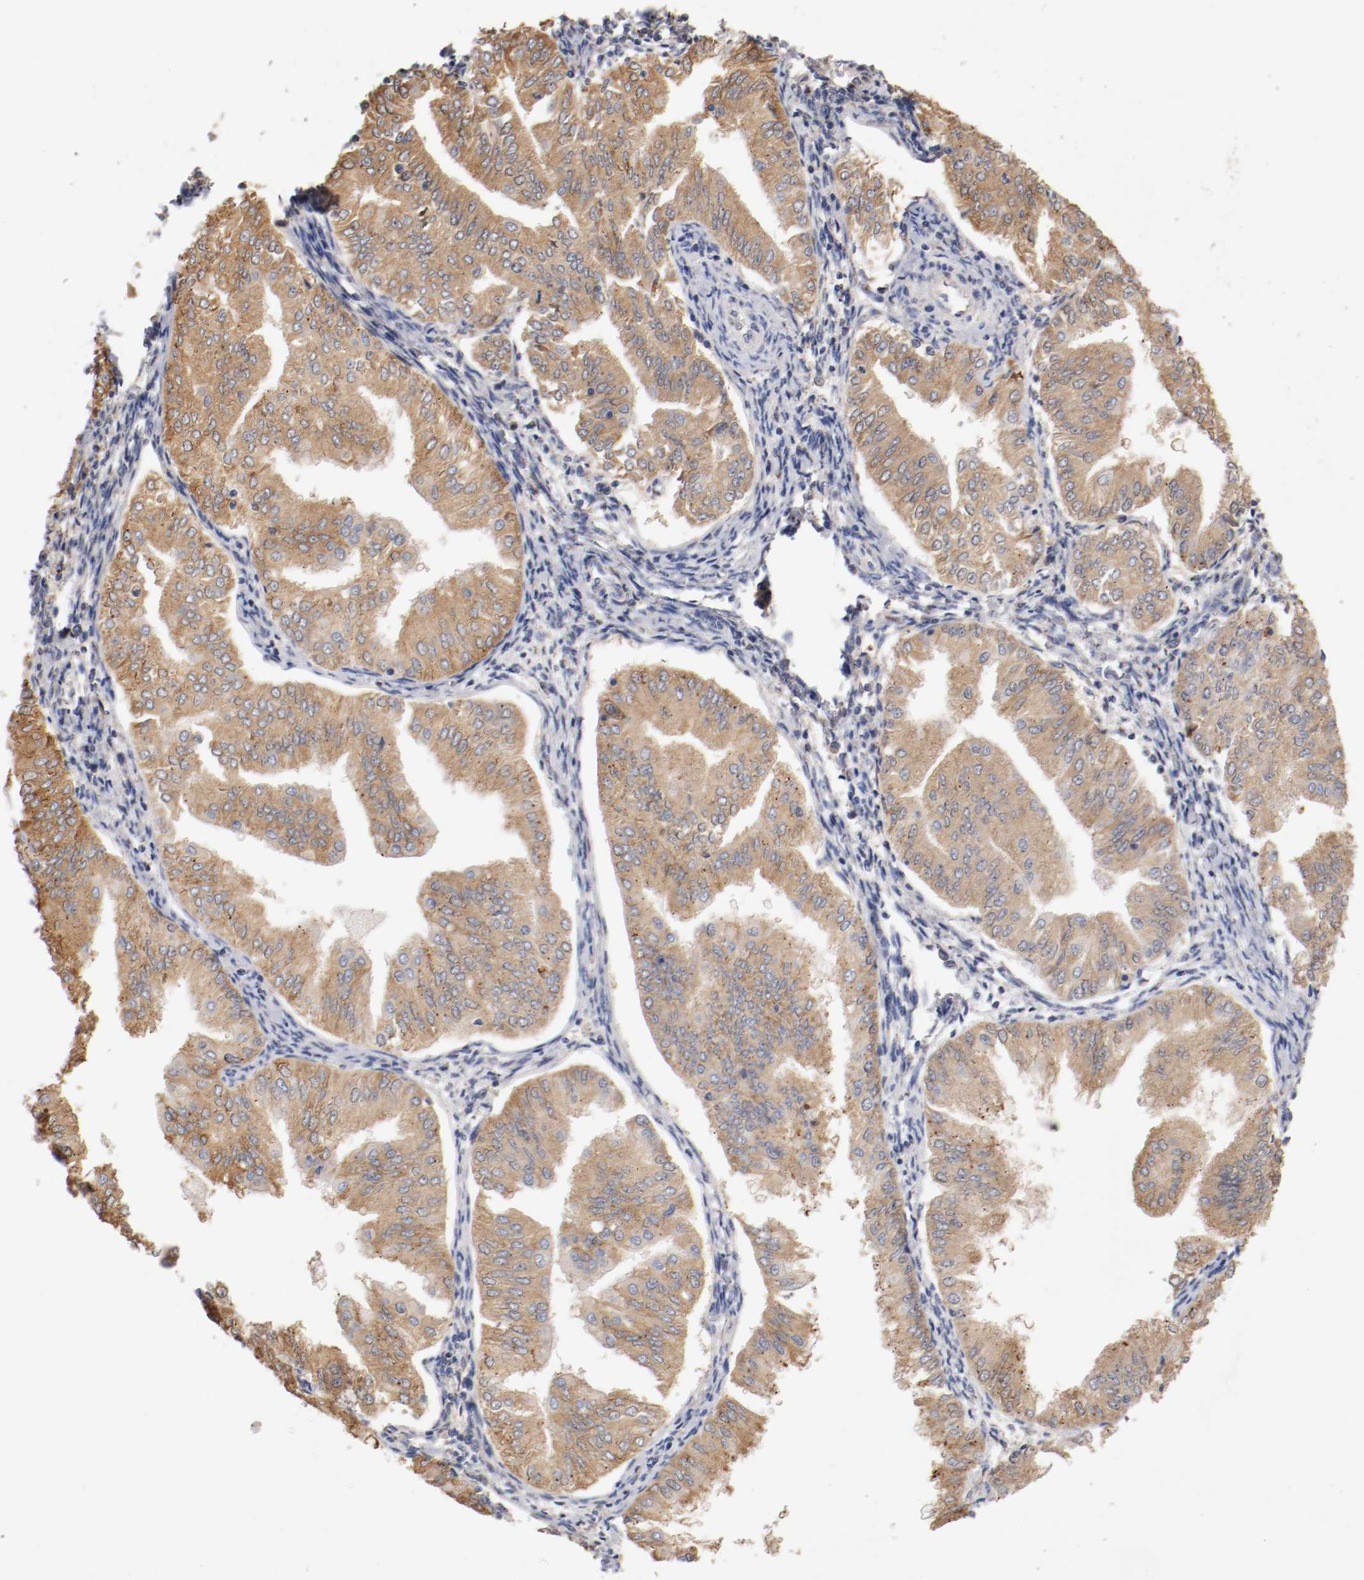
{"staining": {"intensity": "moderate", "quantity": ">75%", "location": "cytoplasmic/membranous"}, "tissue": "endometrial cancer", "cell_type": "Tumor cells", "image_type": "cancer", "snomed": [{"axis": "morphology", "description": "Adenocarcinoma, NOS"}, {"axis": "topography", "description": "Endometrium"}], "caption": "Human endometrial cancer (adenocarcinoma) stained for a protein (brown) displays moderate cytoplasmic/membranous positive staining in approximately >75% of tumor cells.", "gene": "TNFSF13", "patient": {"sex": "female", "age": 53}}